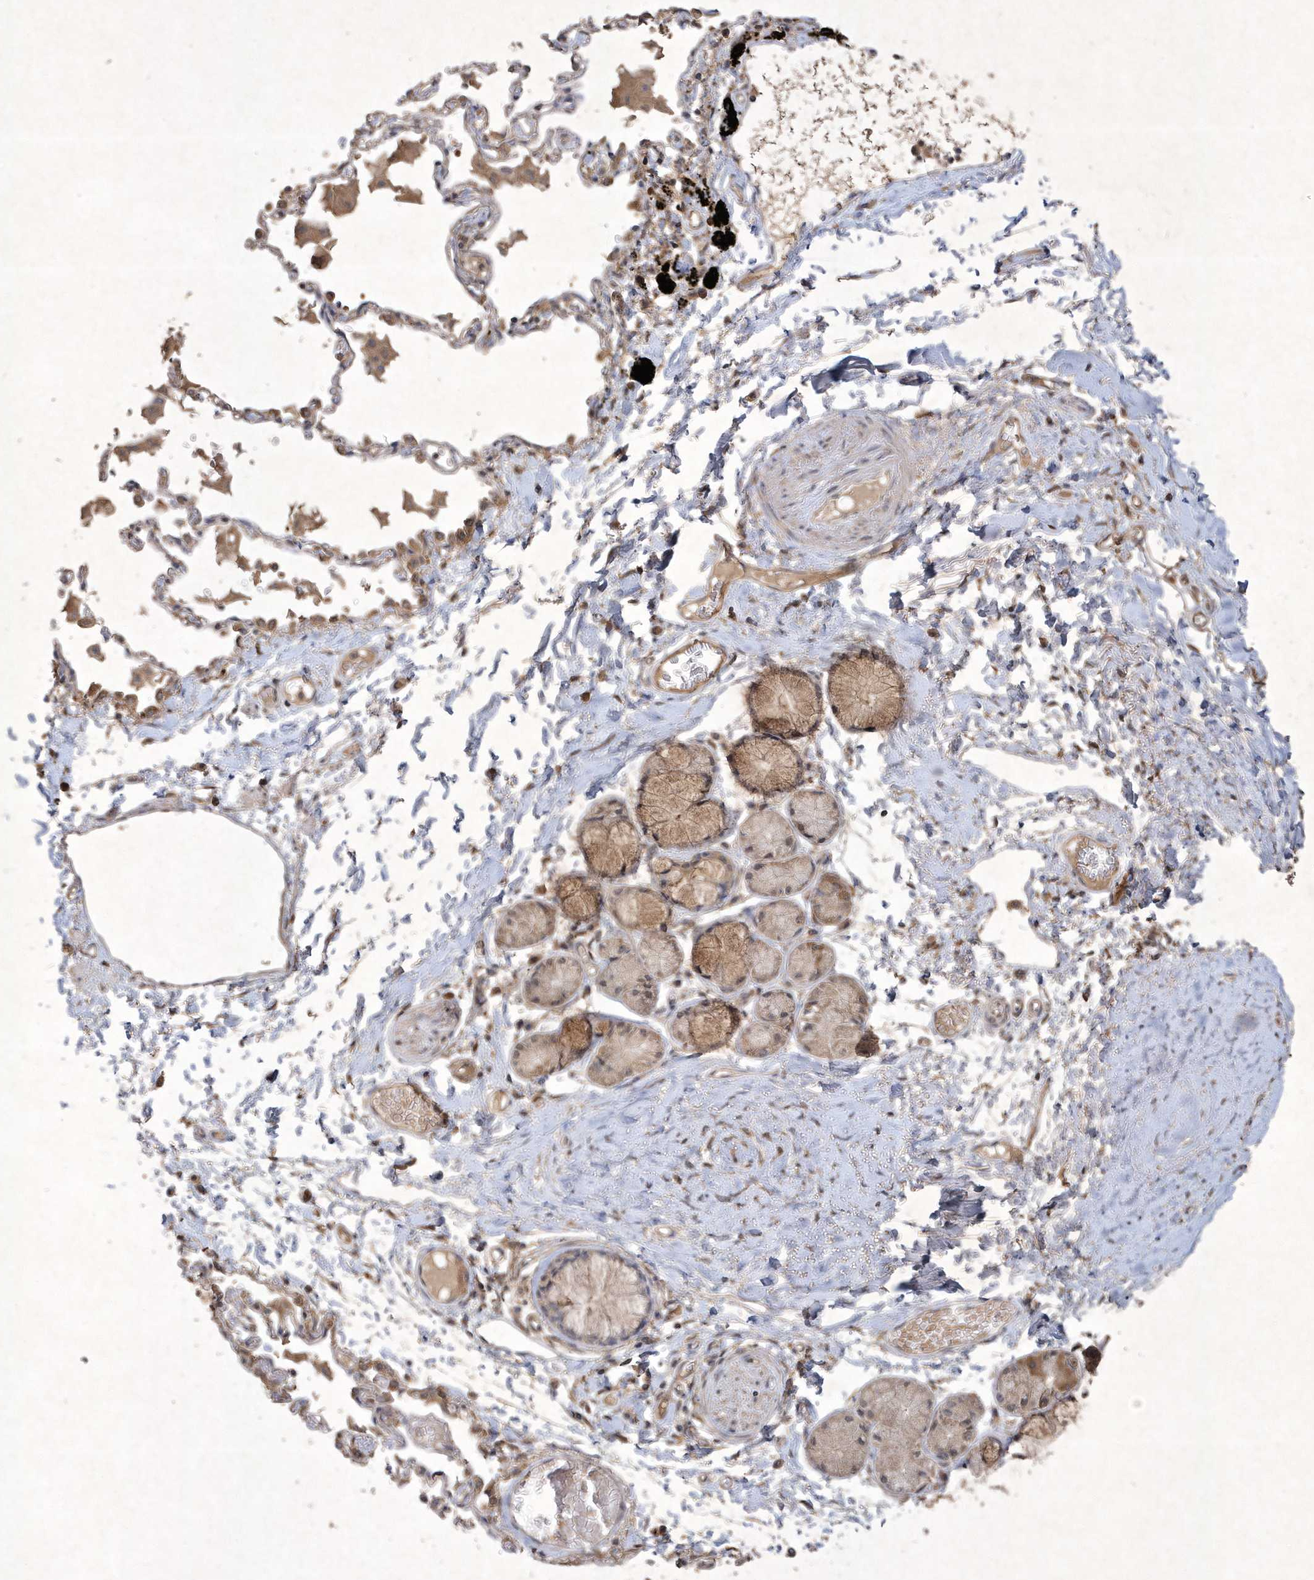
{"staining": {"intensity": "negative", "quantity": "none", "location": "none"}, "tissue": "adipose tissue", "cell_type": "Adipocytes", "image_type": "normal", "snomed": [{"axis": "morphology", "description": "Normal tissue, NOS"}, {"axis": "topography", "description": "Cartilage tissue"}, {"axis": "topography", "description": "Bronchus"}, {"axis": "topography", "description": "Lung"}, {"axis": "topography", "description": "Peripheral nerve tissue"}], "caption": "This is an immunohistochemistry histopathology image of normal human adipose tissue. There is no positivity in adipocytes.", "gene": "AKR7A2", "patient": {"sex": "female", "age": 49}}